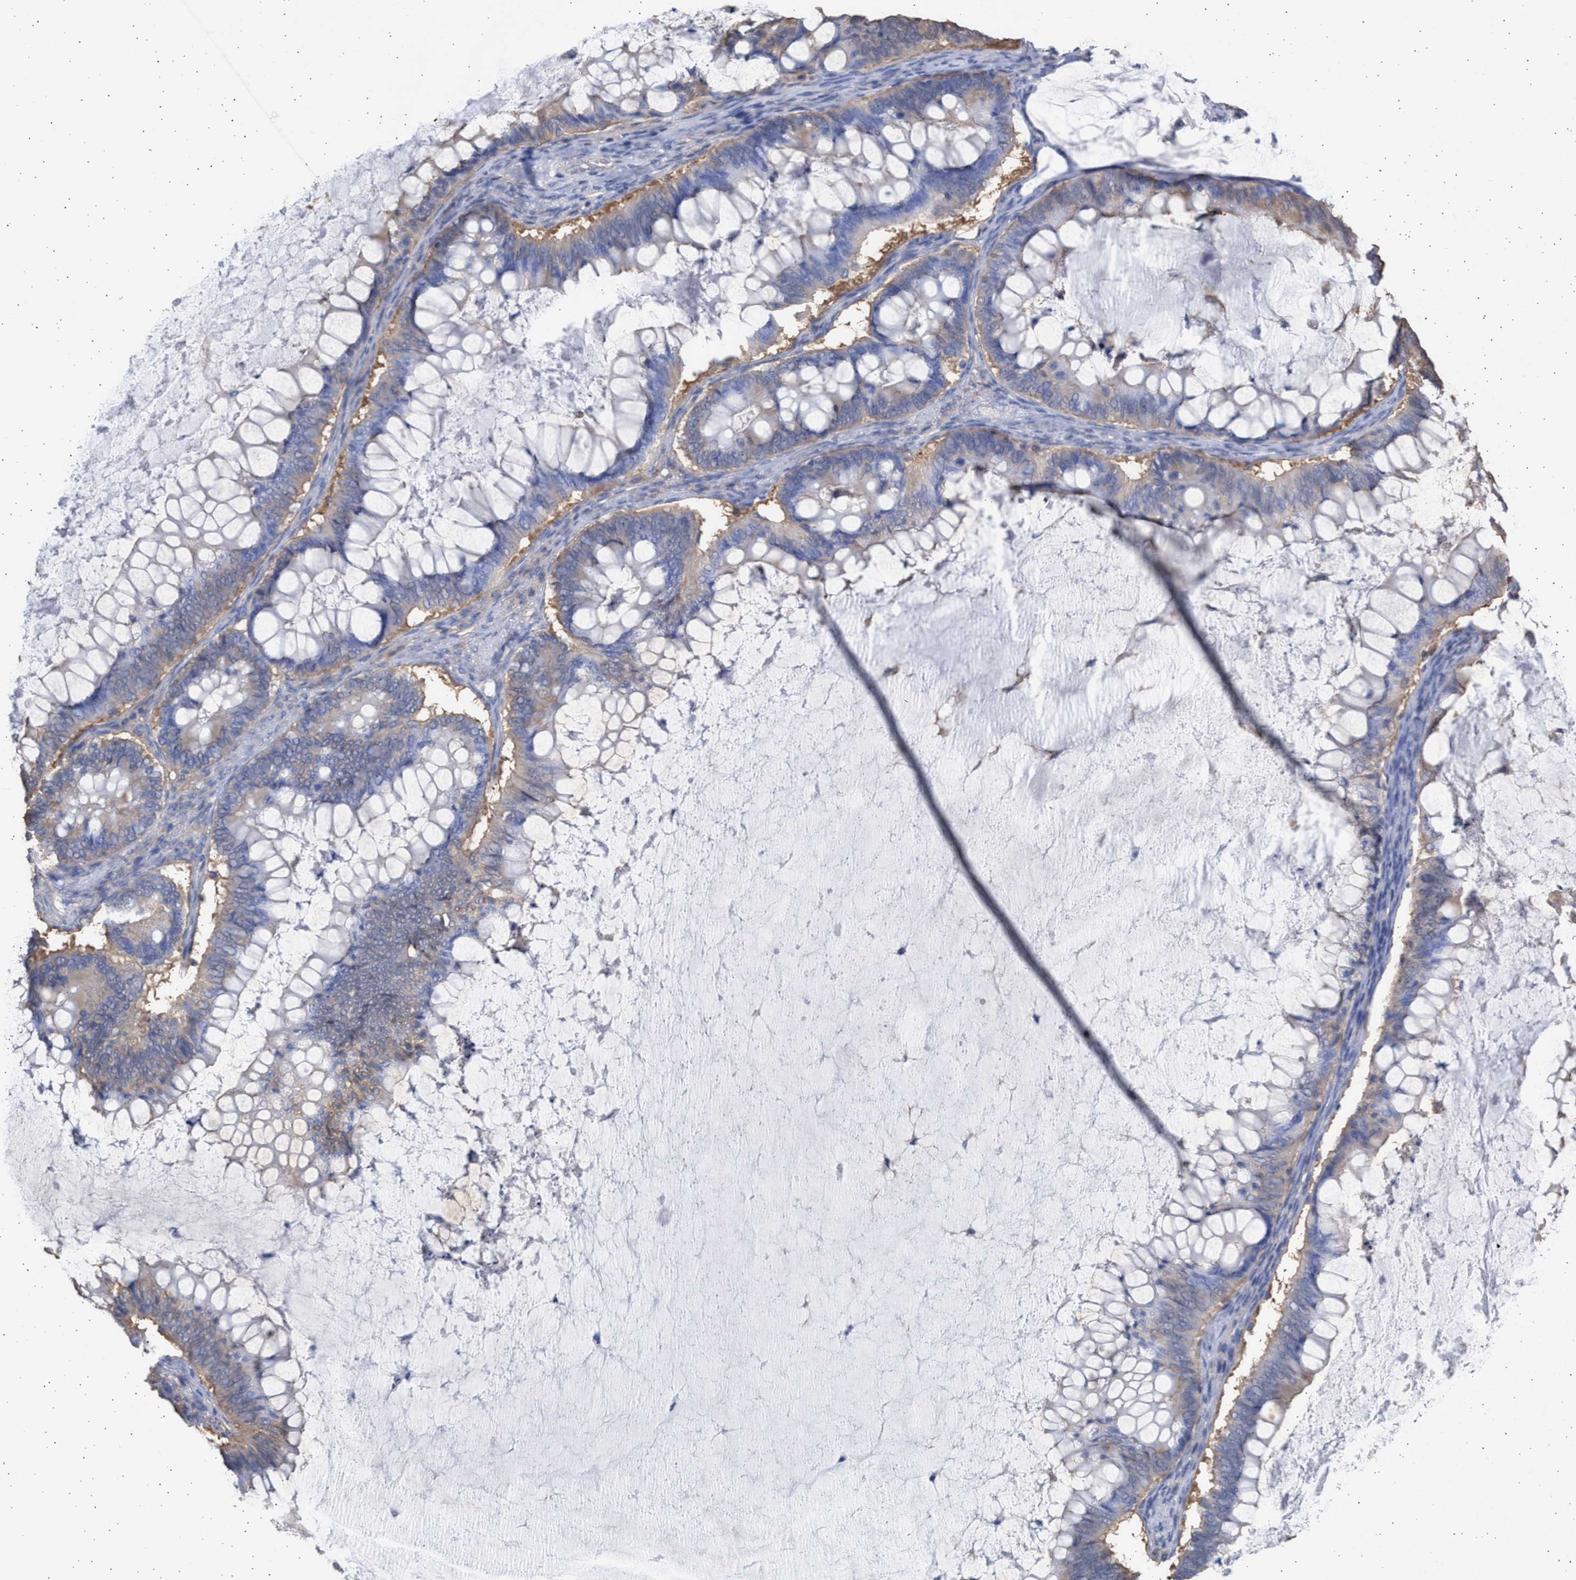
{"staining": {"intensity": "weak", "quantity": "<25%", "location": "cytoplasmic/membranous"}, "tissue": "ovarian cancer", "cell_type": "Tumor cells", "image_type": "cancer", "snomed": [{"axis": "morphology", "description": "Cystadenocarcinoma, mucinous, NOS"}, {"axis": "topography", "description": "Ovary"}], "caption": "DAB immunohistochemical staining of human ovarian cancer (mucinous cystadenocarcinoma) reveals no significant positivity in tumor cells.", "gene": "ALDOC", "patient": {"sex": "female", "age": 61}}